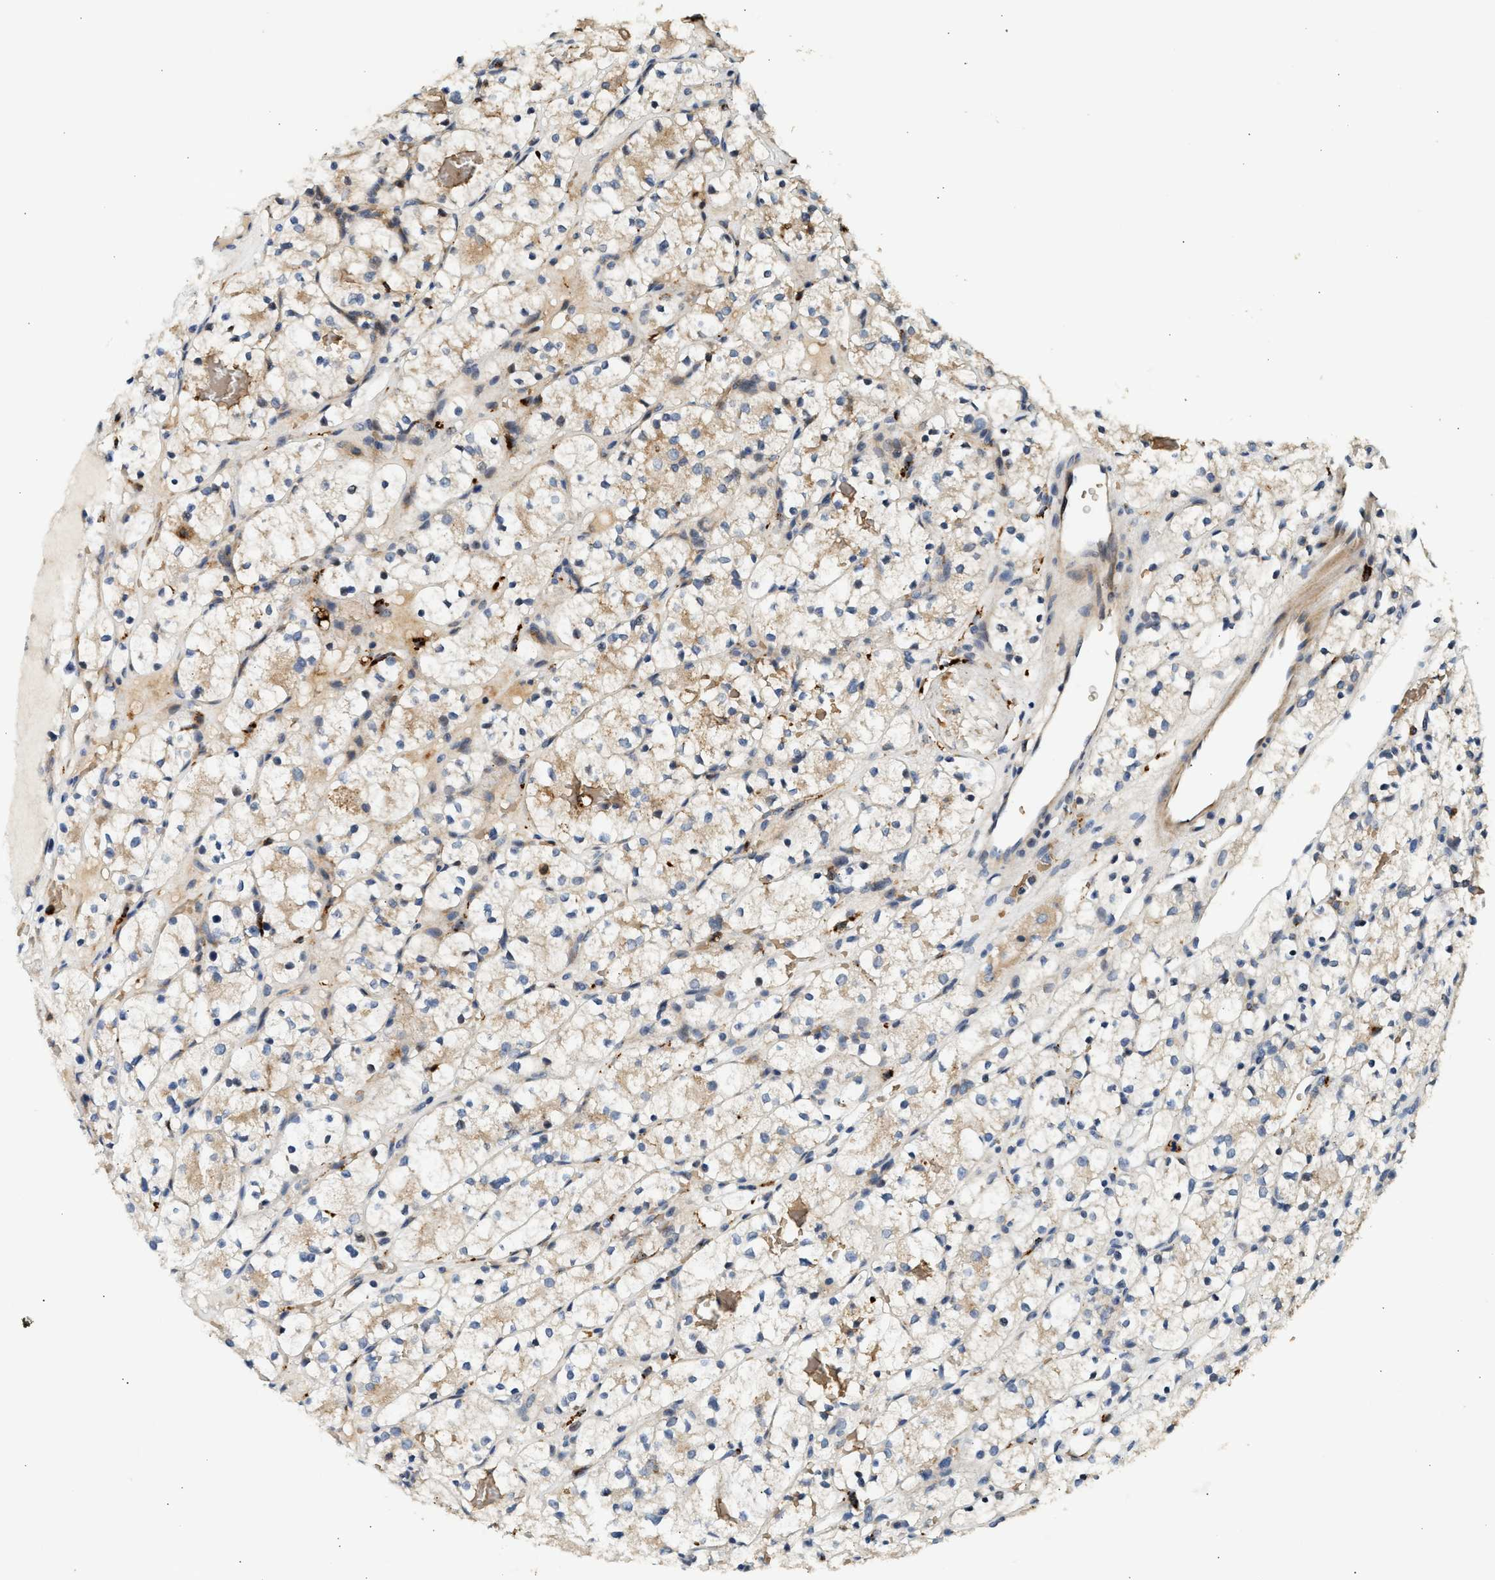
{"staining": {"intensity": "weak", "quantity": "25%-75%", "location": "cytoplasmic/membranous"}, "tissue": "renal cancer", "cell_type": "Tumor cells", "image_type": "cancer", "snomed": [{"axis": "morphology", "description": "Adenocarcinoma, NOS"}, {"axis": "topography", "description": "Kidney"}], "caption": "The histopathology image demonstrates staining of renal adenocarcinoma, revealing weak cytoplasmic/membranous protein positivity (brown color) within tumor cells.", "gene": "PLD3", "patient": {"sex": "female", "age": 60}}